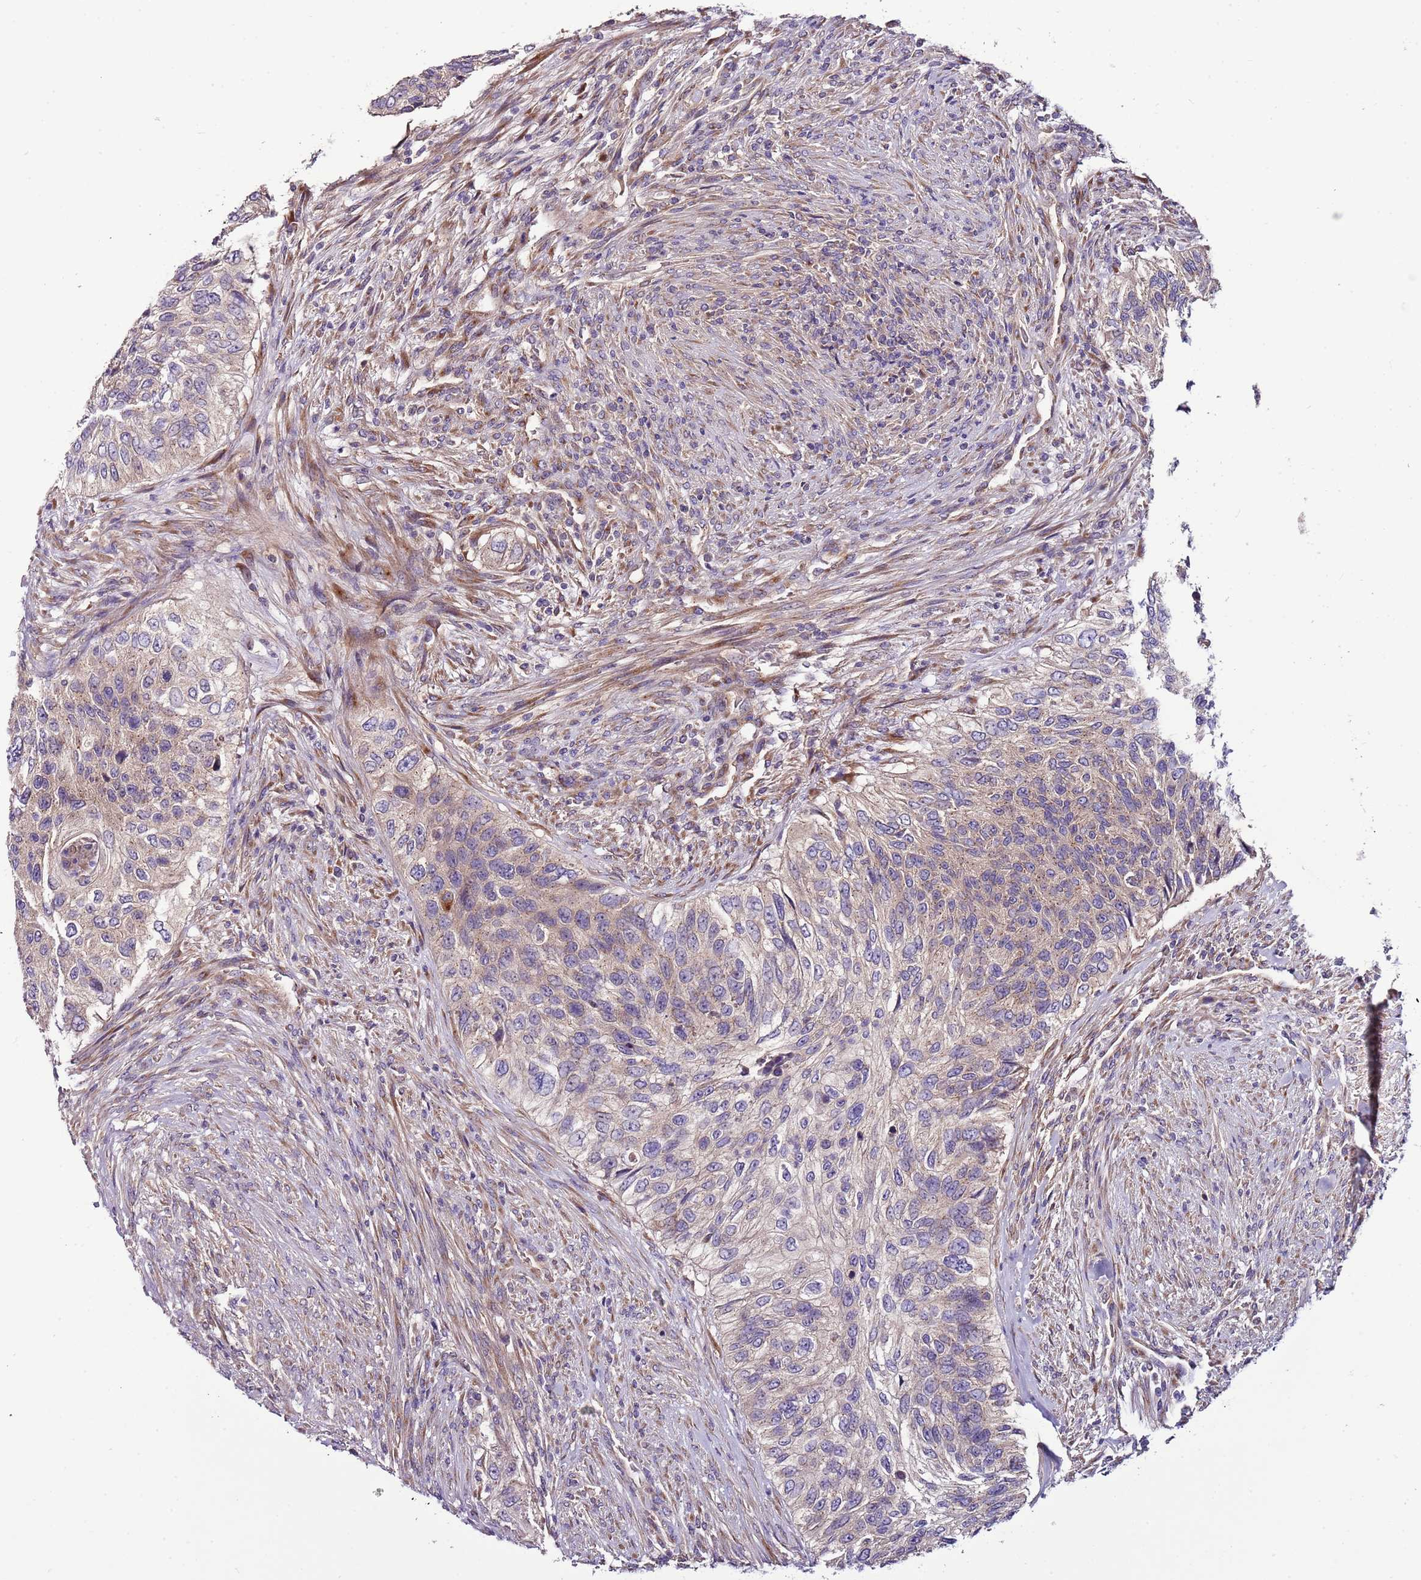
{"staining": {"intensity": "weak", "quantity": "25%-75%", "location": "cytoplasmic/membranous"}, "tissue": "urothelial cancer", "cell_type": "Tumor cells", "image_type": "cancer", "snomed": [{"axis": "morphology", "description": "Urothelial carcinoma, High grade"}, {"axis": "topography", "description": "Urinary bladder"}], "caption": "High-grade urothelial carcinoma tissue displays weak cytoplasmic/membranous expression in approximately 25%-75% of tumor cells (DAB (3,3'-diaminobenzidine) = brown stain, brightfield microscopy at high magnification).", "gene": "FAM20A", "patient": {"sex": "female", "age": 60}}